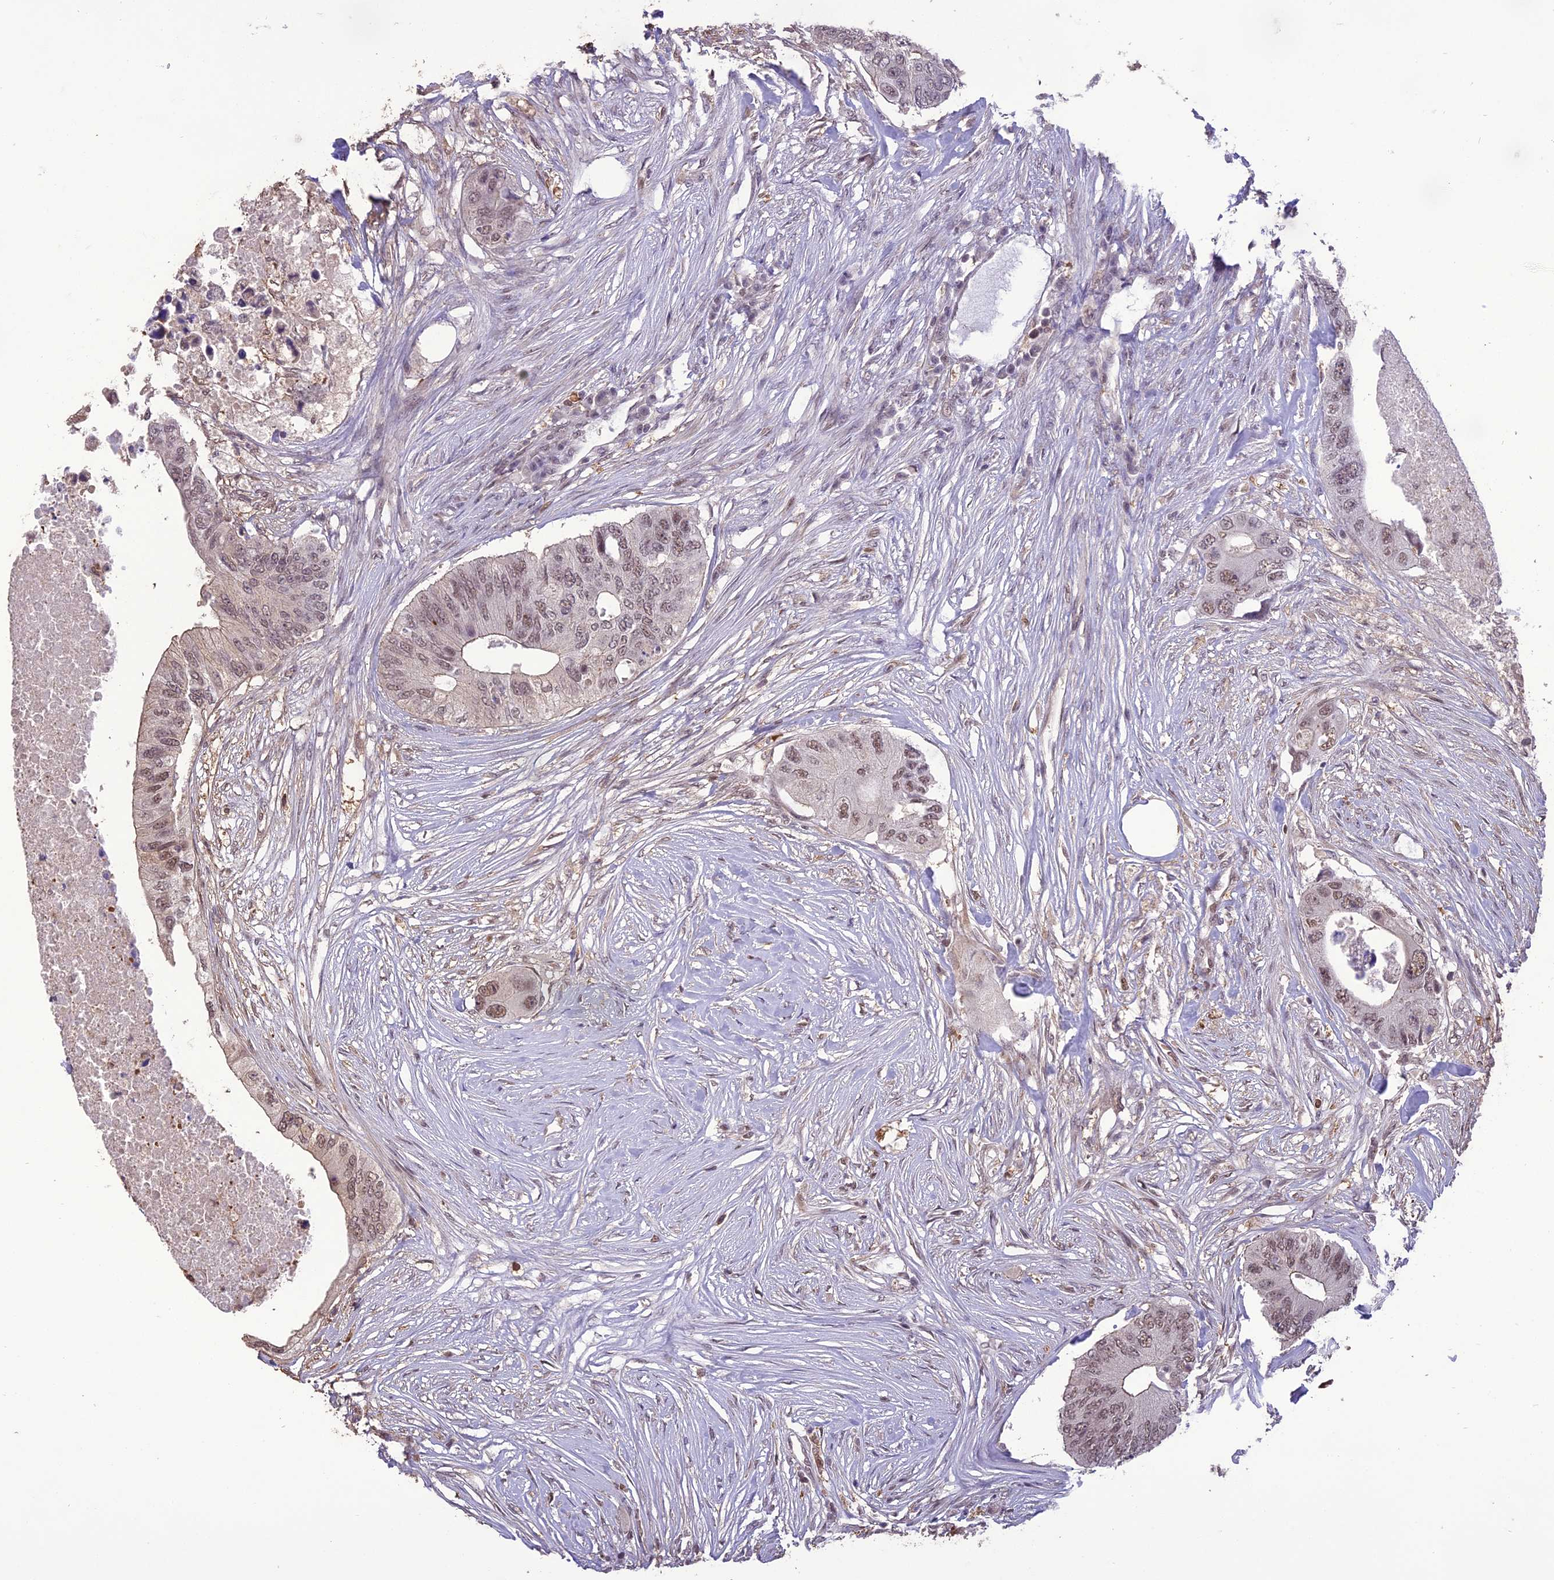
{"staining": {"intensity": "moderate", "quantity": "25%-75%", "location": "cytoplasmic/membranous,nuclear"}, "tissue": "colorectal cancer", "cell_type": "Tumor cells", "image_type": "cancer", "snomed": [{"axis": "morphology", "description": "Adenocarcinoma, NOS"}, {"axis": "topography", "description": "Colon"}], "caption": "Moderate cytoplasmic/membranous and nuclear staining for a protein is present in approximately 25%-75% of tumor cells of colorectal cancer using immunohistochemistry (IHC).", "gene": "TIGD7", "patient": {"sex": "male", "age": 71}}